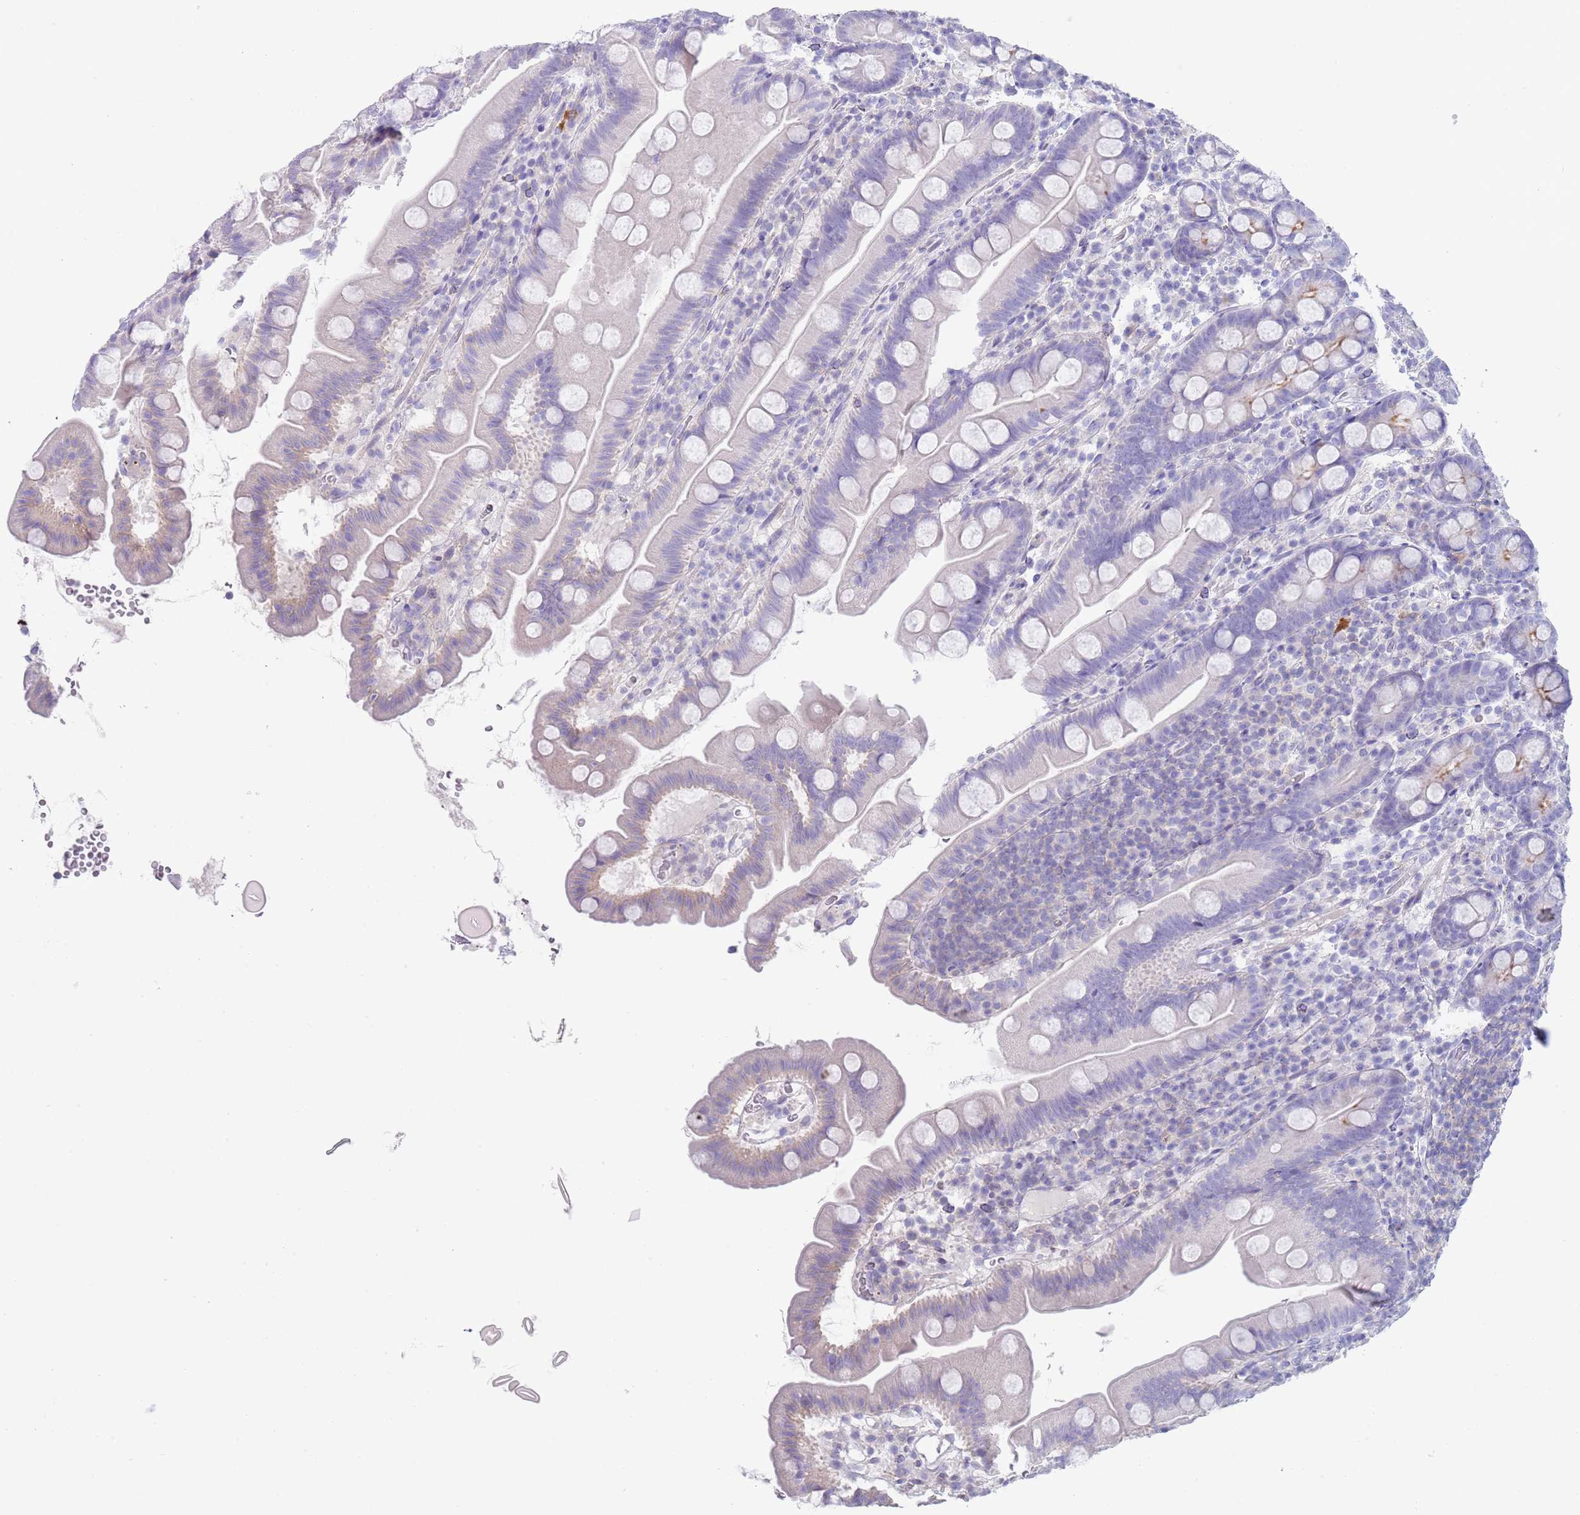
{"staining": {"intensity": "negative", "quantity": "none", "location": "none"}, "tissue": "small intestine", "cell_type": "Glandular cells", "image_type": "normal", "snomed": [{"axis": "morphology", "description": "Normal tissue, NOS"}, {"axis": "topography", "description": "Small intestine"}], "caption": "IHC of benign small intestine displays no expression in glandular cells. Nuclei are stained in blue.", "gene": "CPXM2", "patient": {"sex": "female", "age": 68}}